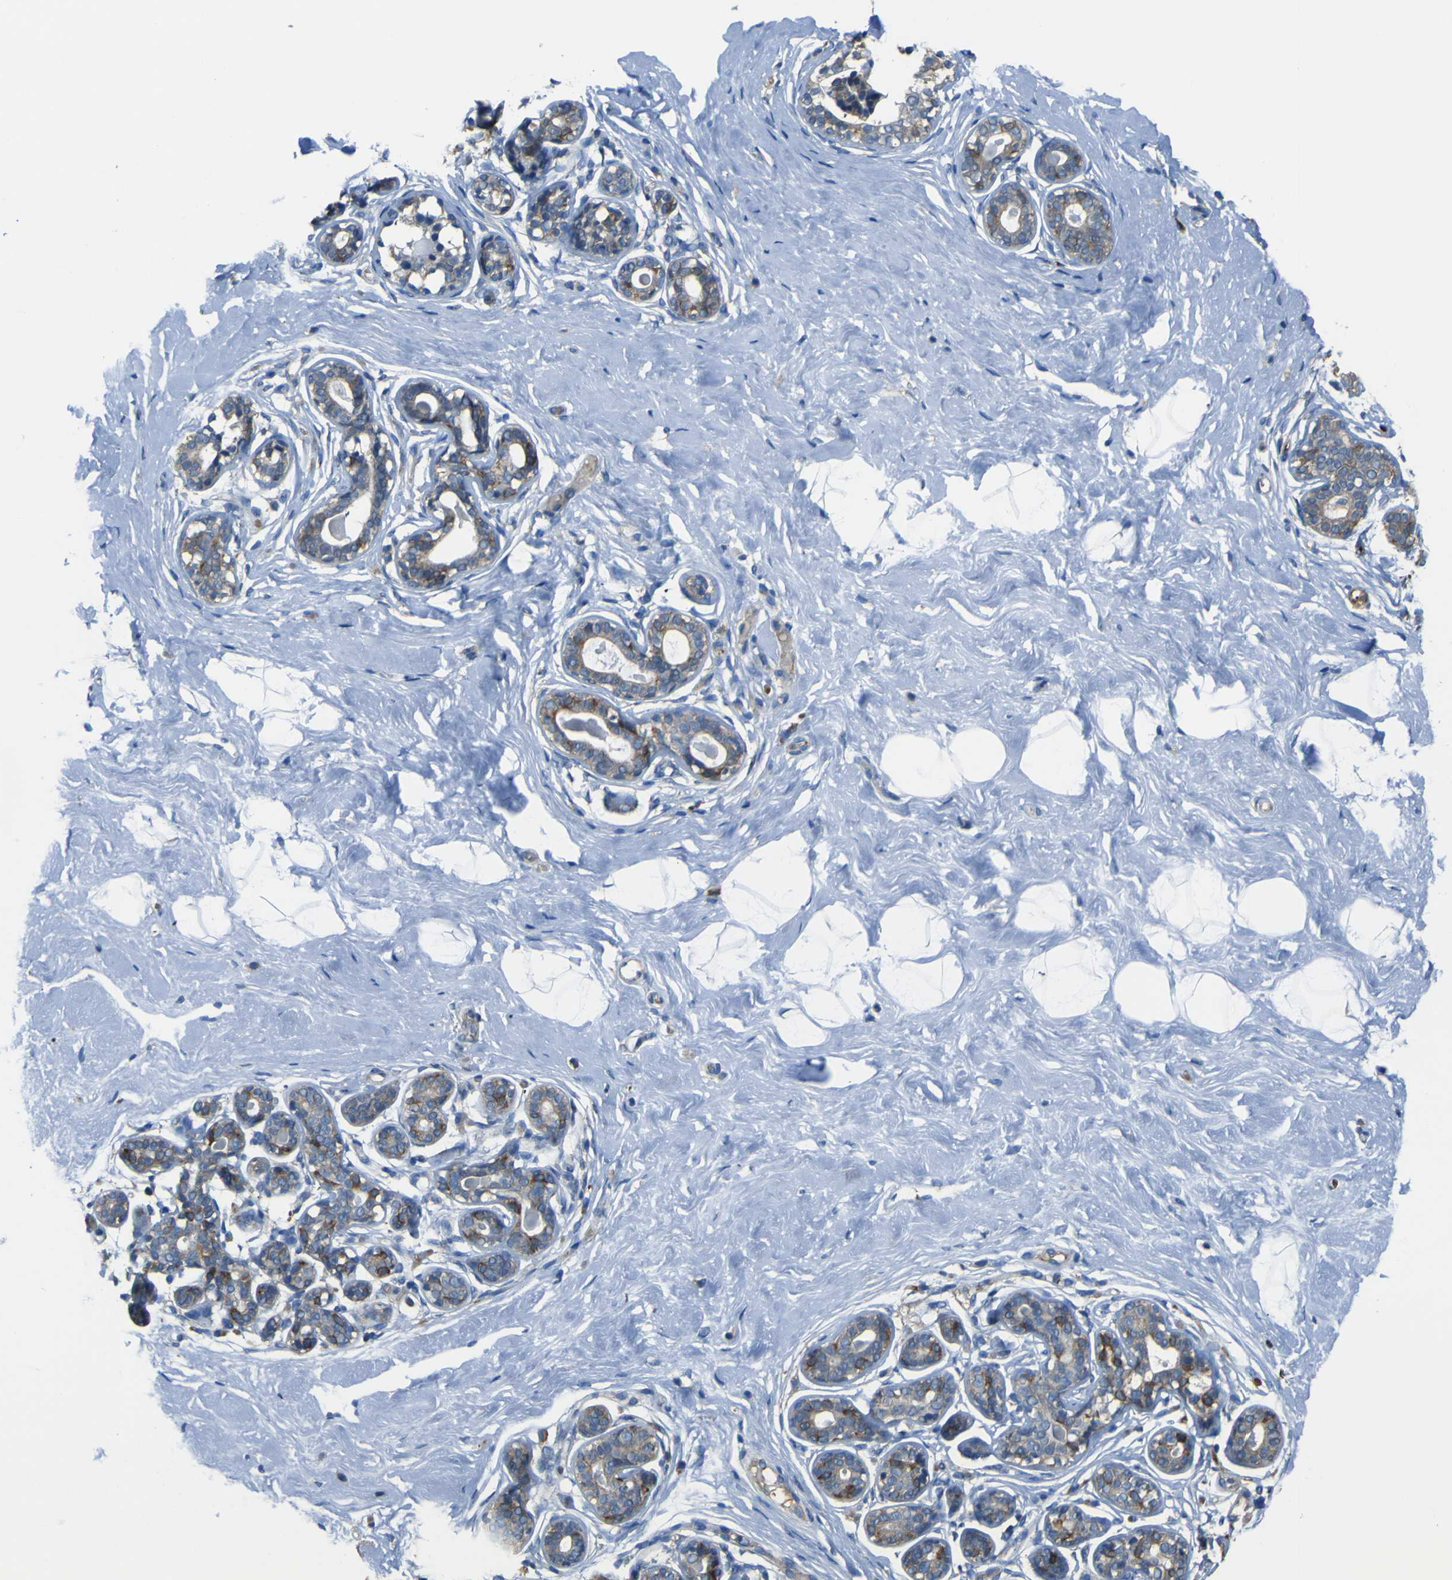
{"staining": {"intensity": "negative", "quantity": "none", "location": "none"}, "tissue": "breast", "cell_type": "Adipocytes", "image_type": "normal", "snomed": [{"axis": "morphology", "description": "Normal tissue, NOS"}, {"axis": "topography", "description": "Breast"}], "caption": "This is an immunohistochemistry histopathology image of unremarkable breast. There is no staining in adipocytes.", "gene": "STIM1", "patient": {"sex": "female", "age": 23}}